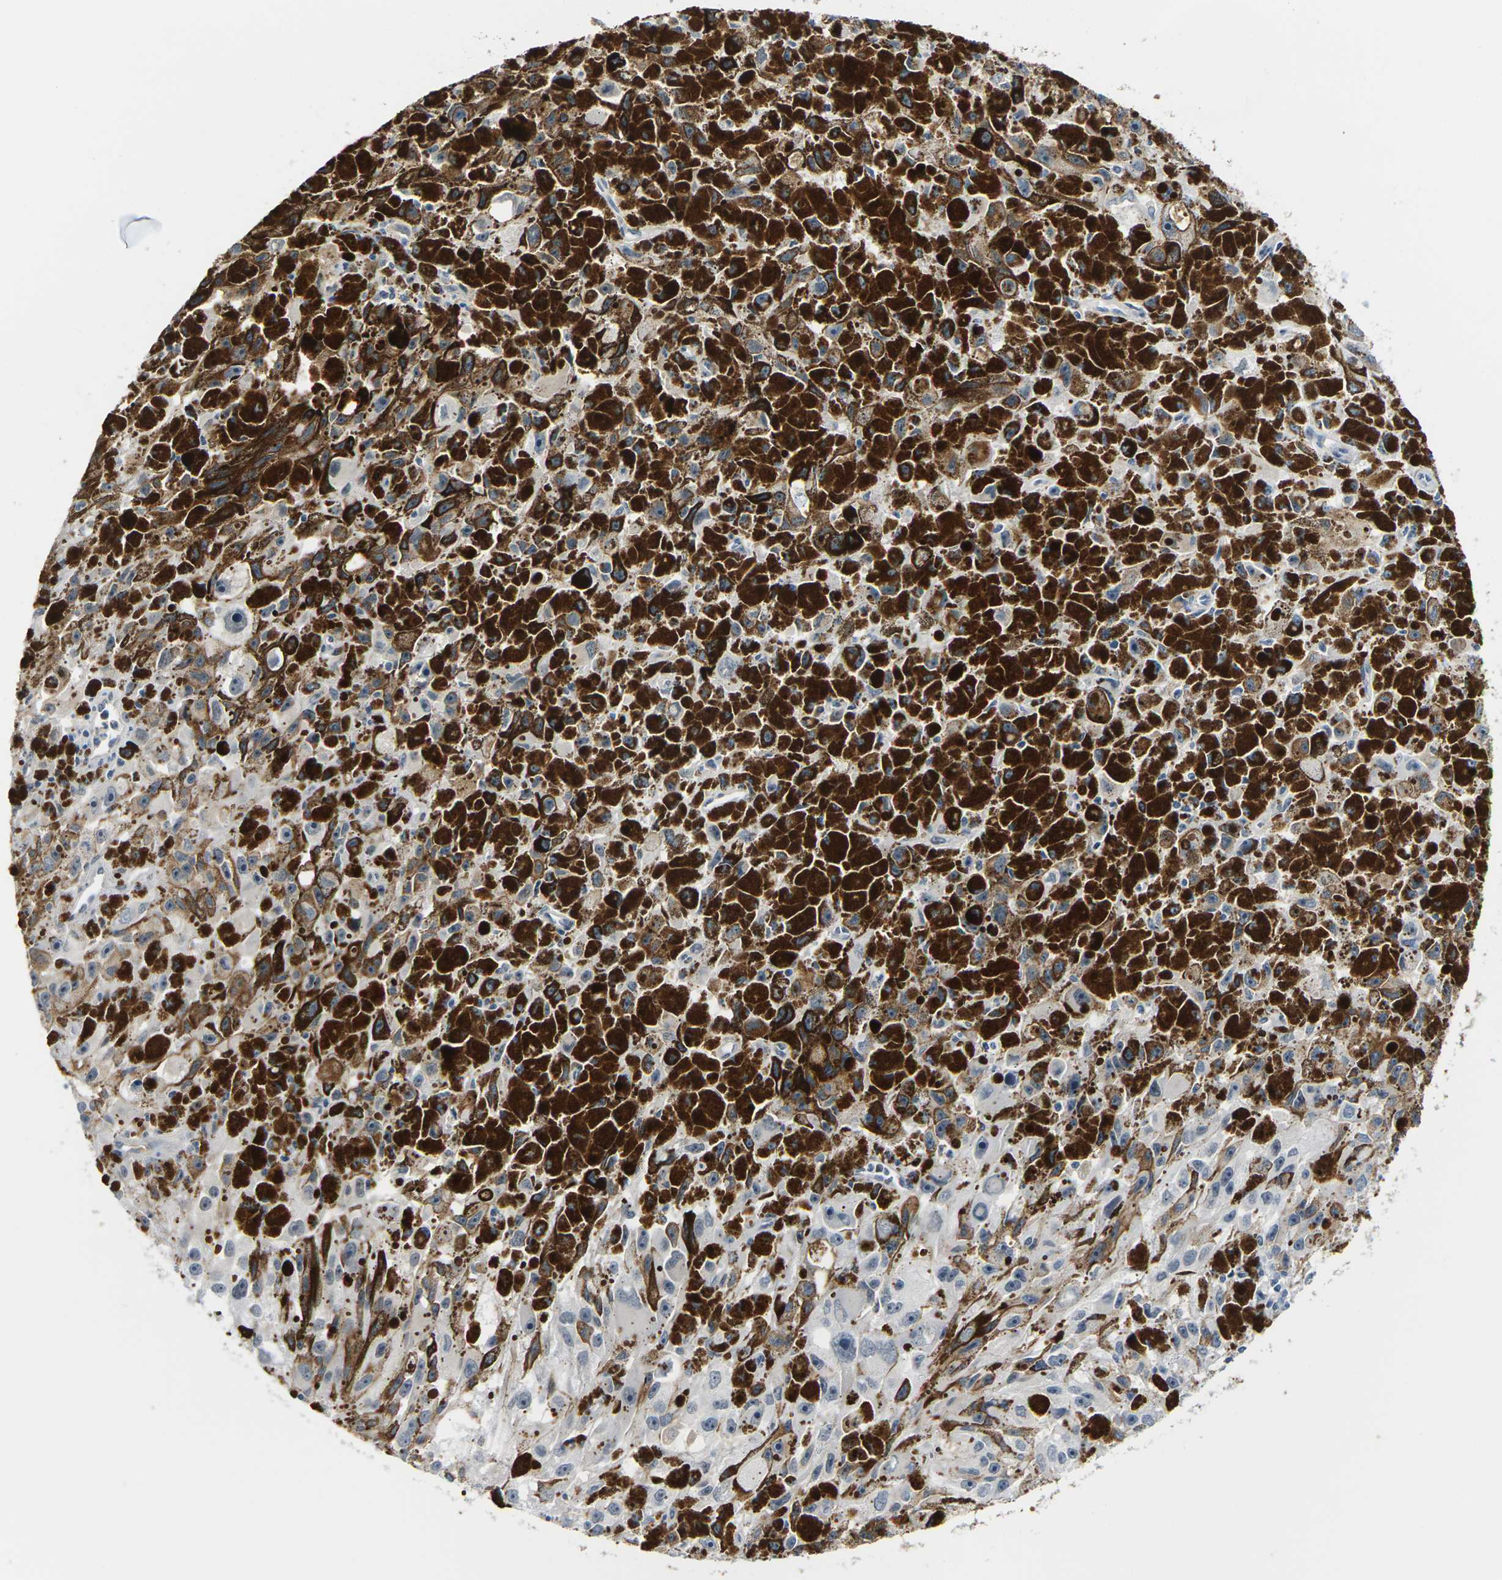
{"staining": {"intensity": "weak", "quantity": "25%-75%", "location": "cytoplasmic/membranous"}, "tissue": "melanoma", "cell_type": "Tumor cells", "image_type": "cancer", "snomed": [{"axis": "morphology", "description": "Malignant melanoma, NOS"}, {"axis": "topography", "description": "Skin"}], "caption": "Melanoma stained for a protein (brown) exhibits weak cytoplasmic/membranous positive positivity in approximately 25%-75% of tumor cells.", "gene": "PKP2", "patient": {"sex": "female", "age": 104}}